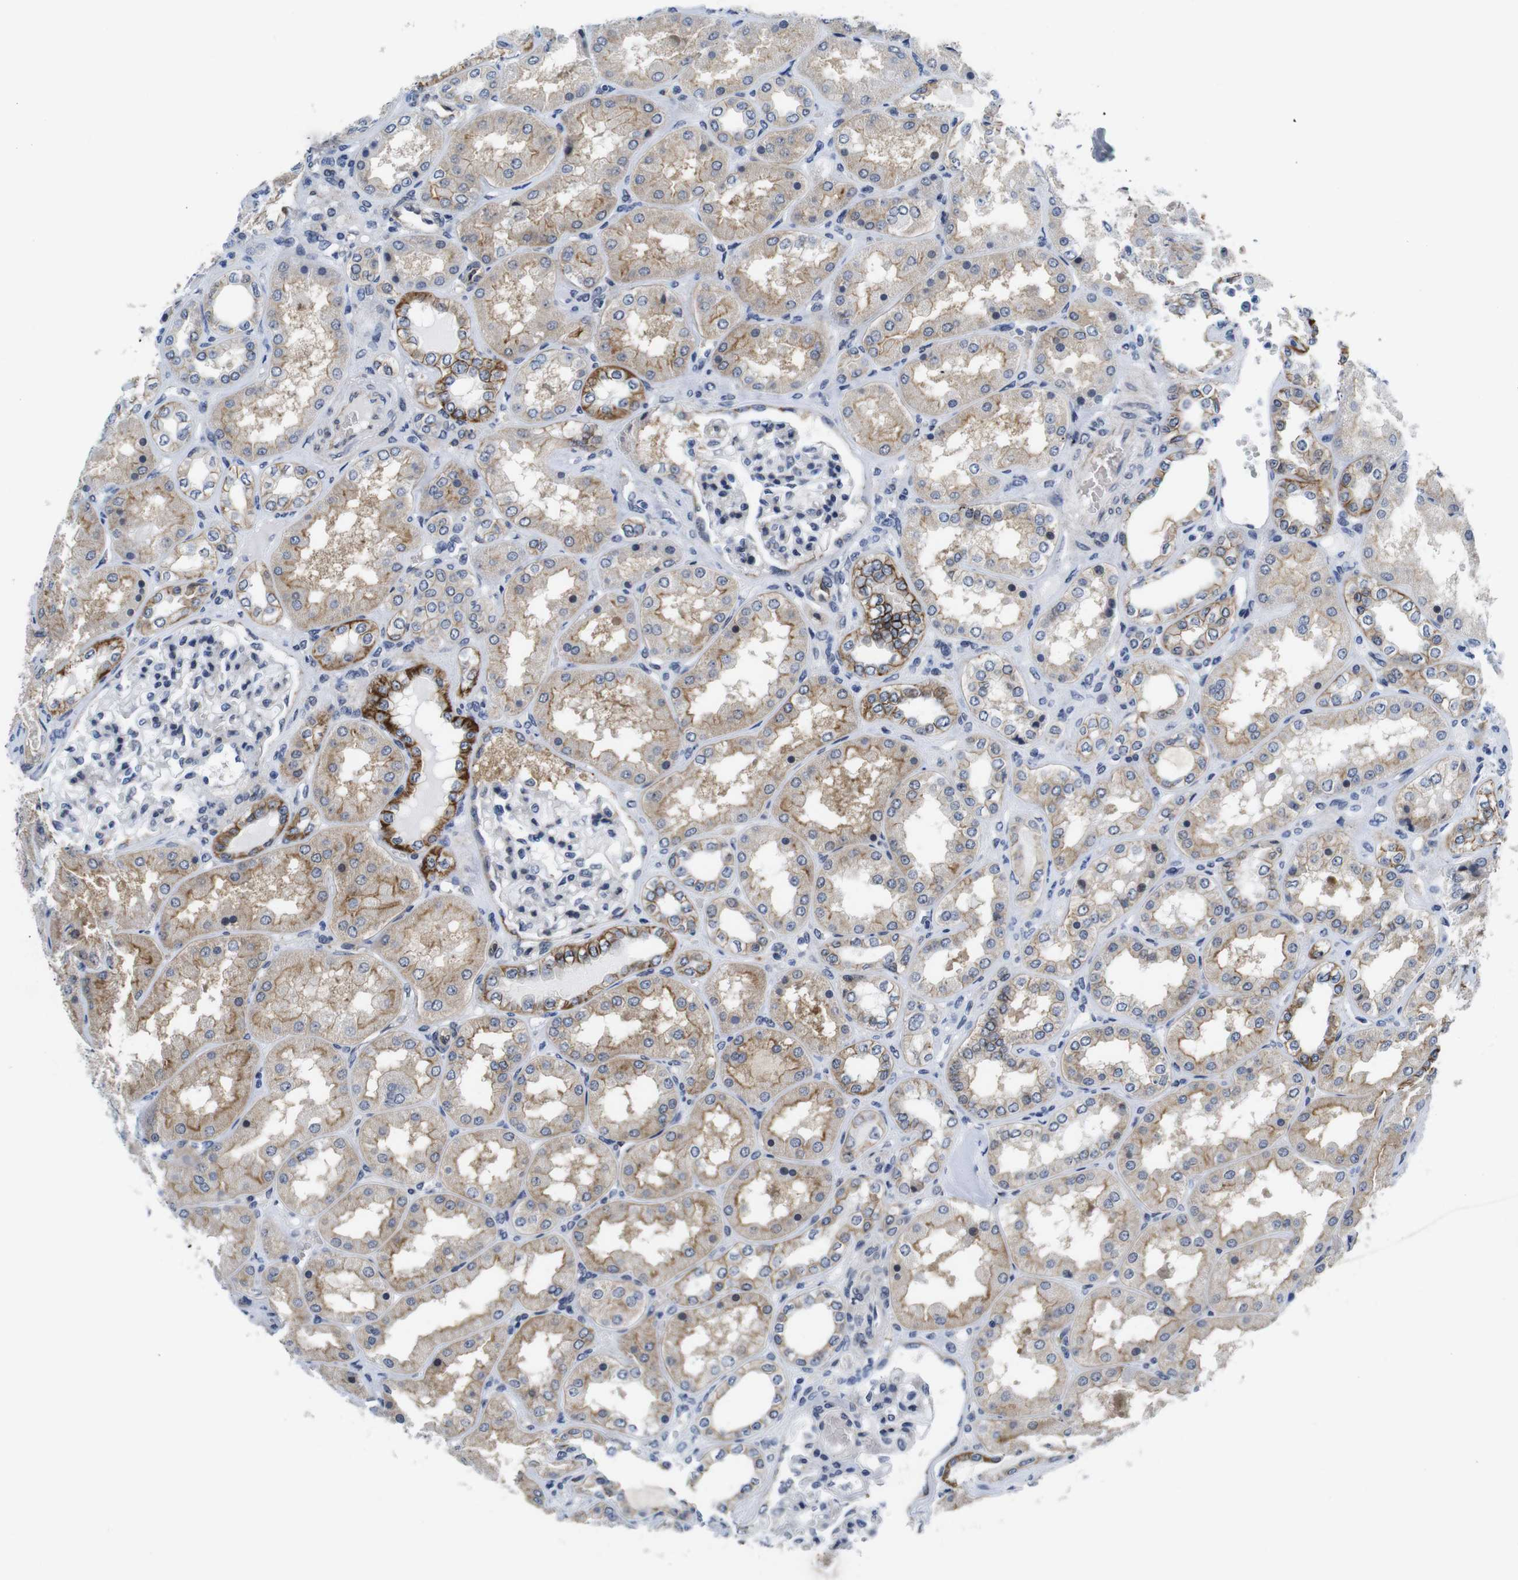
{"staining": {"intensity": "negative", "quantity": "none", "location": "none"}, "tissue": "kidney", "cell_type": "Cells in glomeruli", "image_type": "normal", "snomed": [{"axis": "morphology", "description": "Normal tissue, NOS"}, {"axis": "topography", "description": "Kidney"}], "caption": "IHC of normal human kidney exhibits no expression in cells in glomeruli. (DAB IHC with hematoxylin counter stain).", "gene": "SOCS3", "patient": {"sex": "female", "age": 56}}